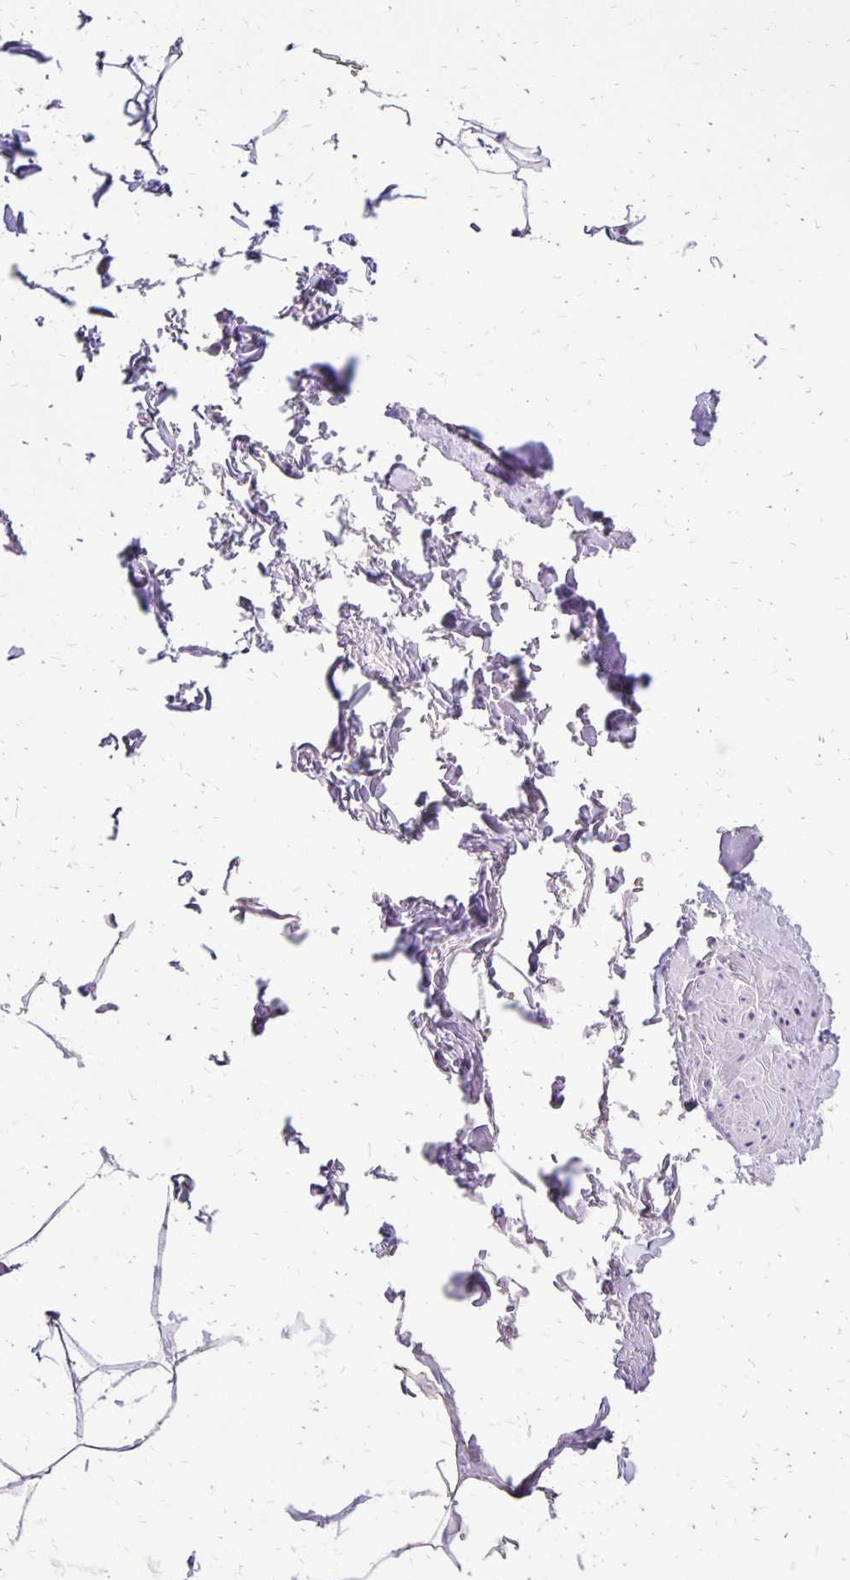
{"staining": {"intensity": "negative", "quantity": "none", "location": "none"}, "tissue": "adipose tissue", "cell_type": "Adipocytes", "image_type": "normal", "snomed": [{"axis": "morphology", "description": "Normal tissue, NOS"}, {"axis": "topography", "description": "Vascular tissue"}, {"axis": "topography", "description": "Peripheral nerve tissue"}], "caption": "A high-resolution image shows immunohistochemistry (IHC) staining of normal adipose tissue, which shows no significant positivity in adipocytes.", "gene": "ANKRD45", "patient": {"sex": "male", "age": 41}}